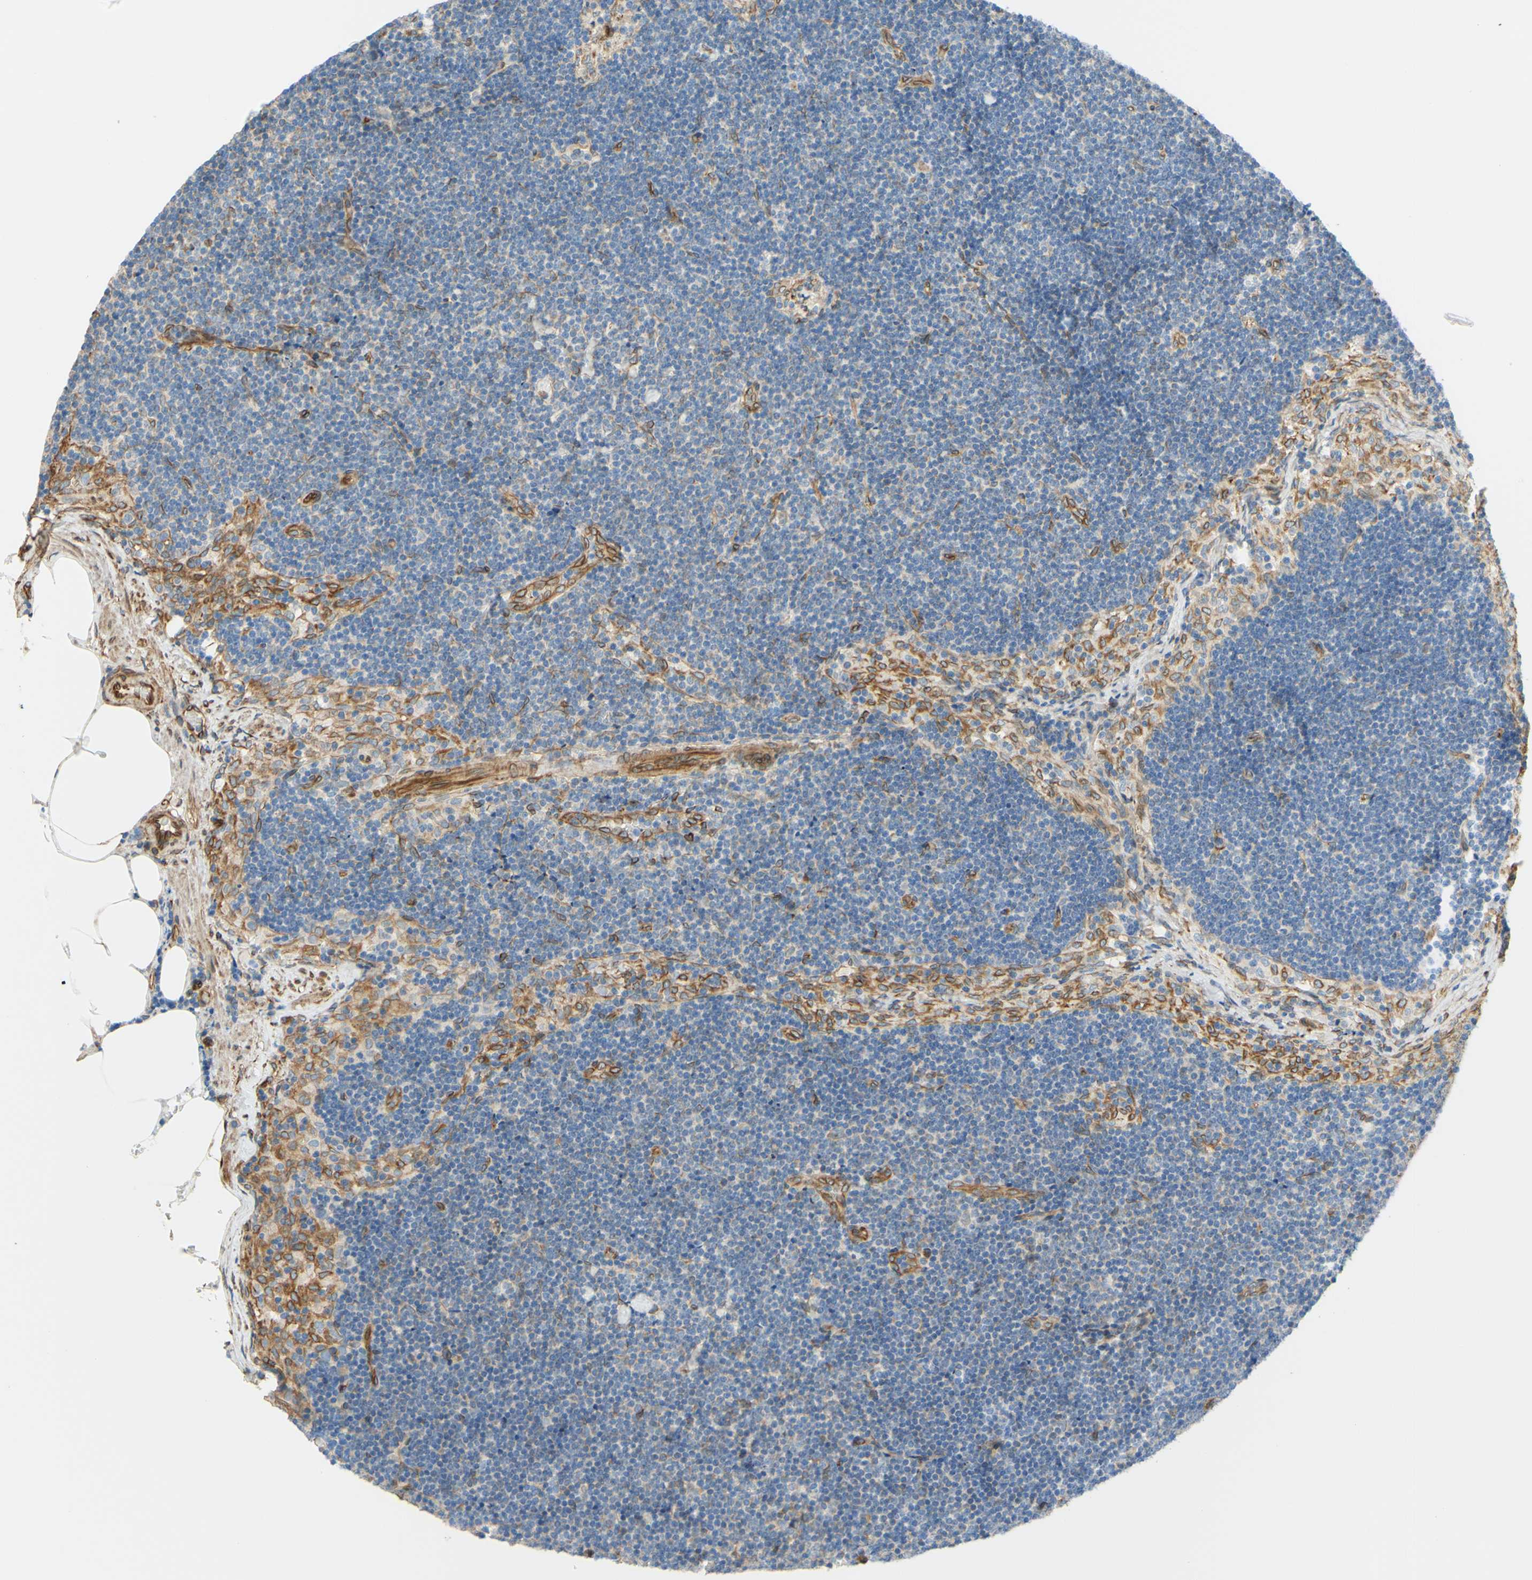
{"staining": {"intensity": "weak", "quantity": "25%-75%", "location": "cytoplasmic/membranous"}, "tissue": "lymph node", "cell_type": "Germinal center cells", "image_type": "normal", "snomed": [{"axis": "morphology", "description": "Normal tissue, NOS"}, {"axis": "topography", "description": "Lymph node"}], "caption": "Protein expression by IHC displays weak cytoplasmic/membranous staining in approximately 25%-75% of germinal center cells in normal lymph node. (DAB IHC, brown staining for protein, blue staining for nuclei).", "gene": "ENDOD1", "patient": {"sex": "male", "age": 63}}